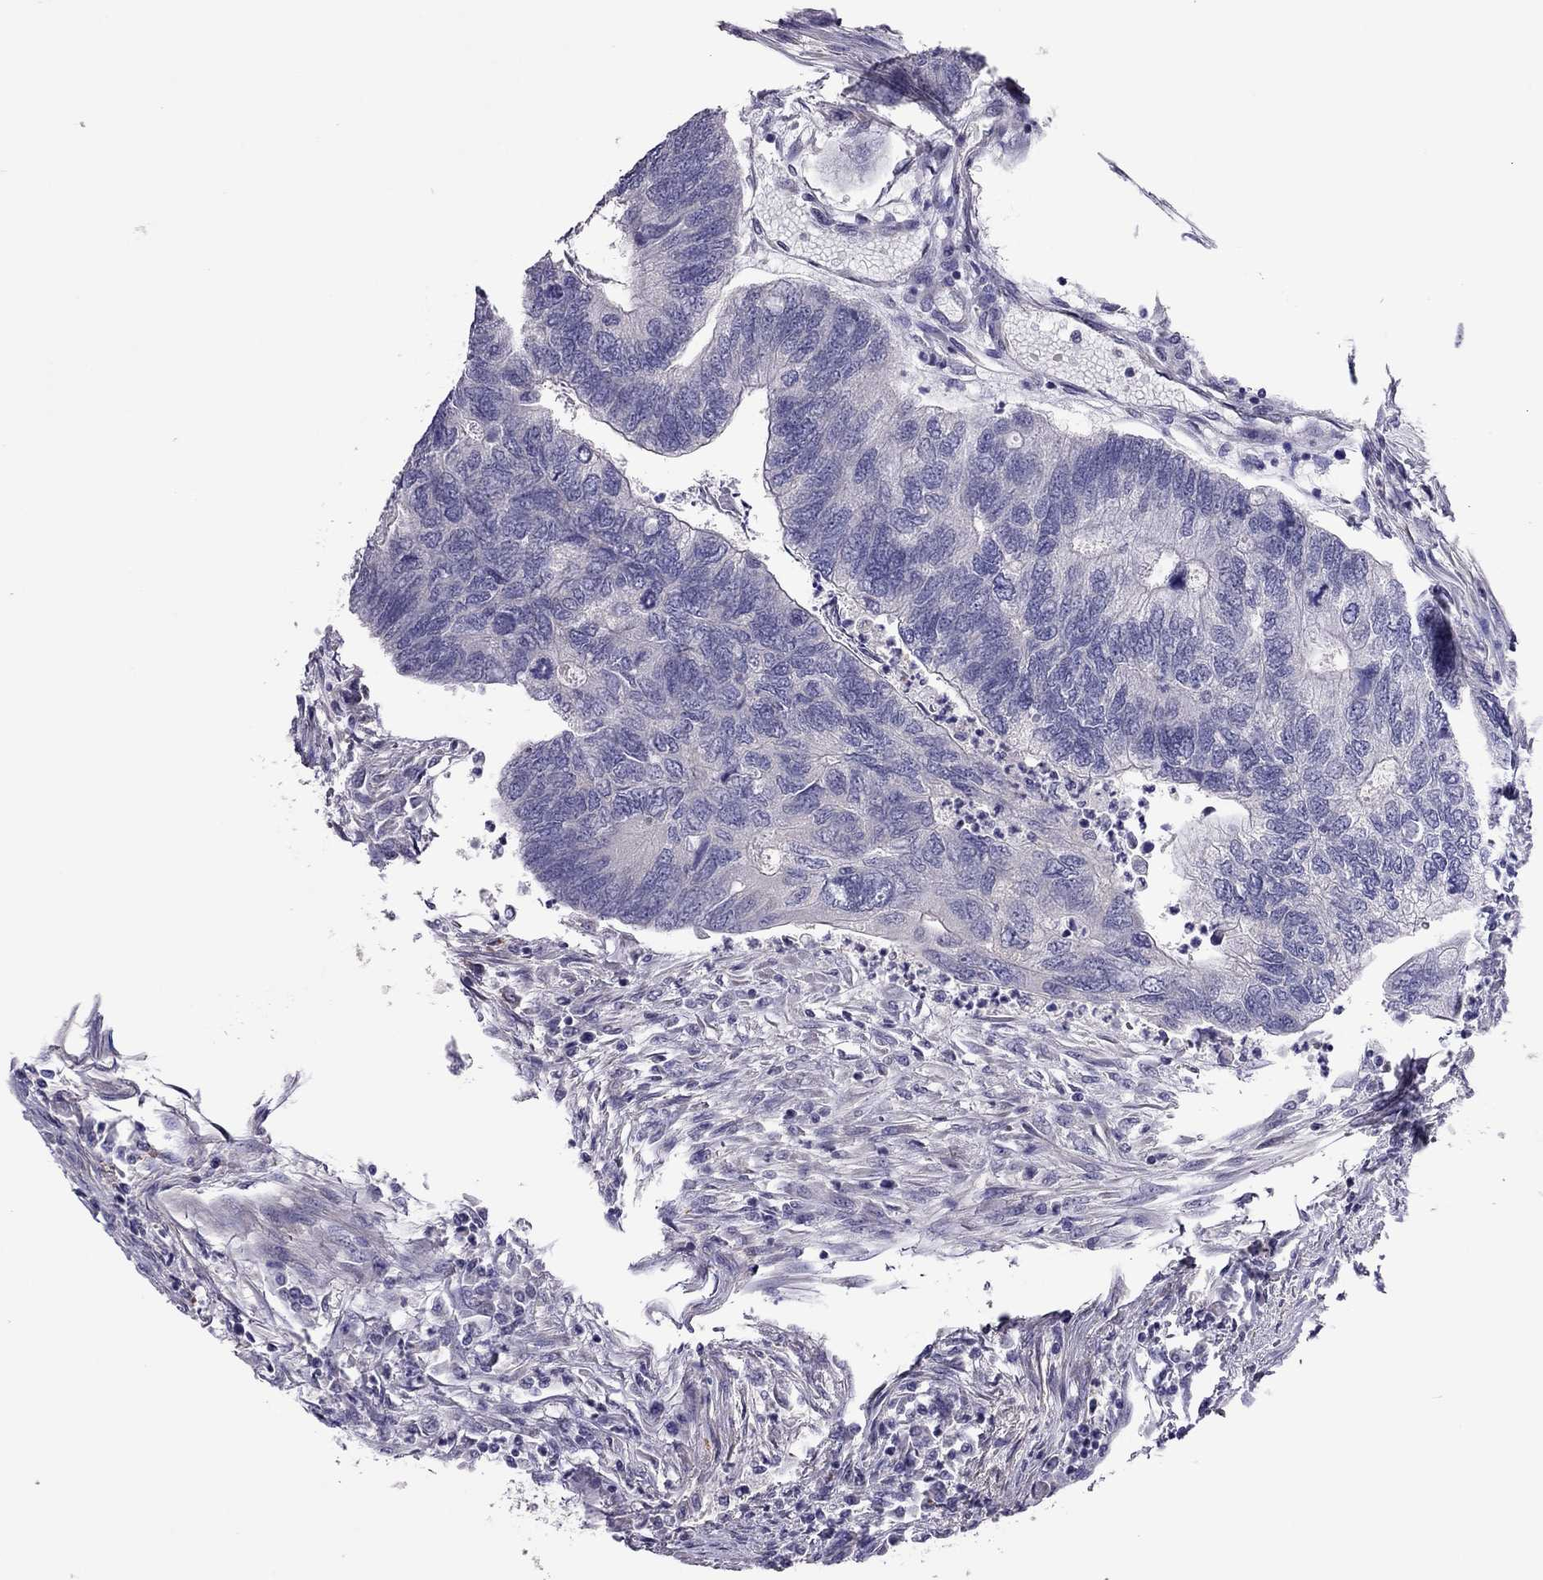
{"staining": {"intensity": "negative", "quantity": "none", "location": "none"}, "tissue": "colorectal cancer", "cell_type": "Tumor cells", "image_type": "cancer", "snomed": [{"axis": "morphology", "description": "Adenocarcinoma, NOS"}, {"axis": "topography", "description": "Colon"}], "caption": "Tumor cells are negative for protein expression in human colorectal cancer.", "gene": "SLC16A8", "patient": {"sex": "female", "age": 67}}